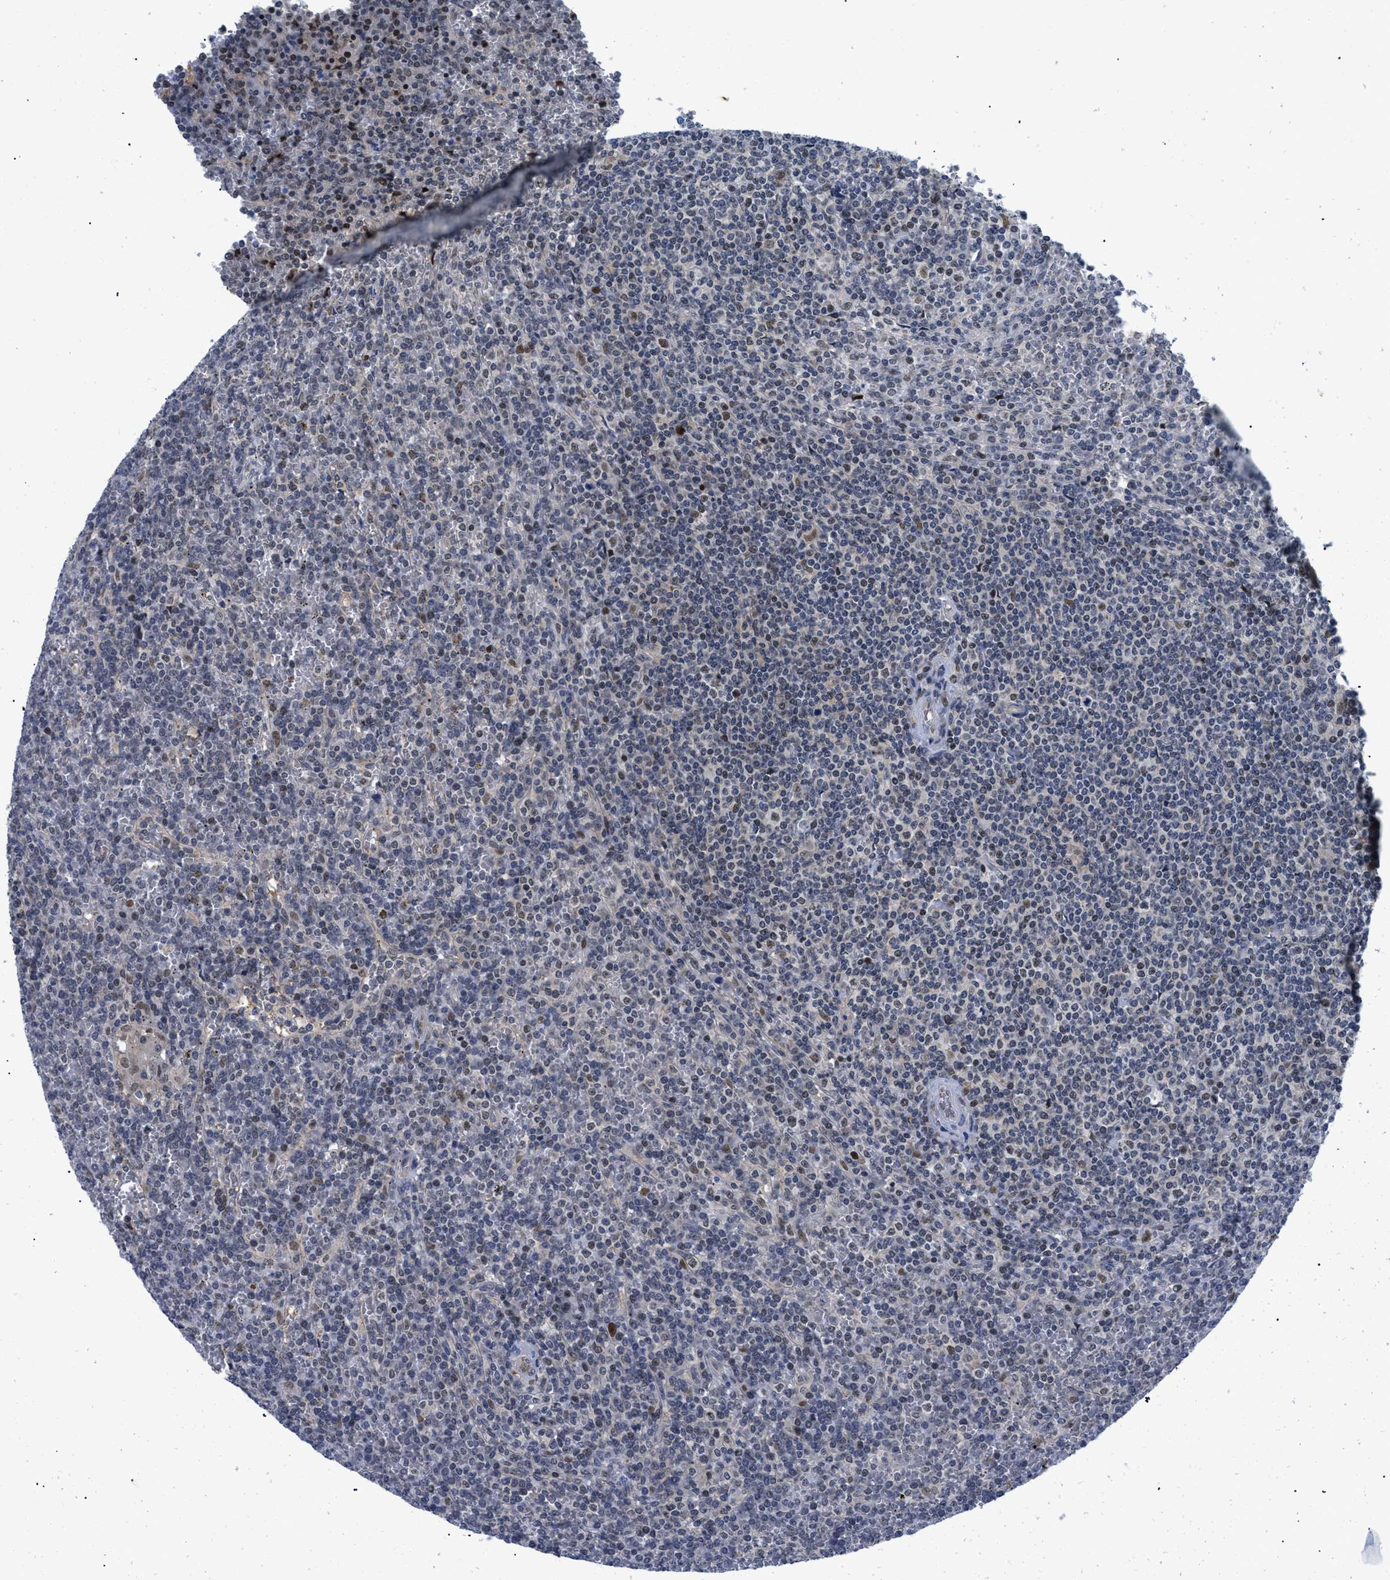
{"staining": {"intensity": "moderate", "quantity": "<25%", "location": "nuclear"}, "tissue": "lymphoma", "cell_type": "Tumor cells", "image_type": "cancer", "snomed": [{"axis": "morphology", "description": "Malignant lymphoma, non-Hodgkin's type, Low grade"}, {"axis": "topography", "description": "Spleen"}], "caption": "DAB (3,3'-diaminobenzidine) immunohistochemical staining of human lymphoma demonstrates moderate nuclear protein expression in approximately <25% of tumor cells.", "gene": "SLC29A2", "patient": {"sex": "female", "age": 19}}